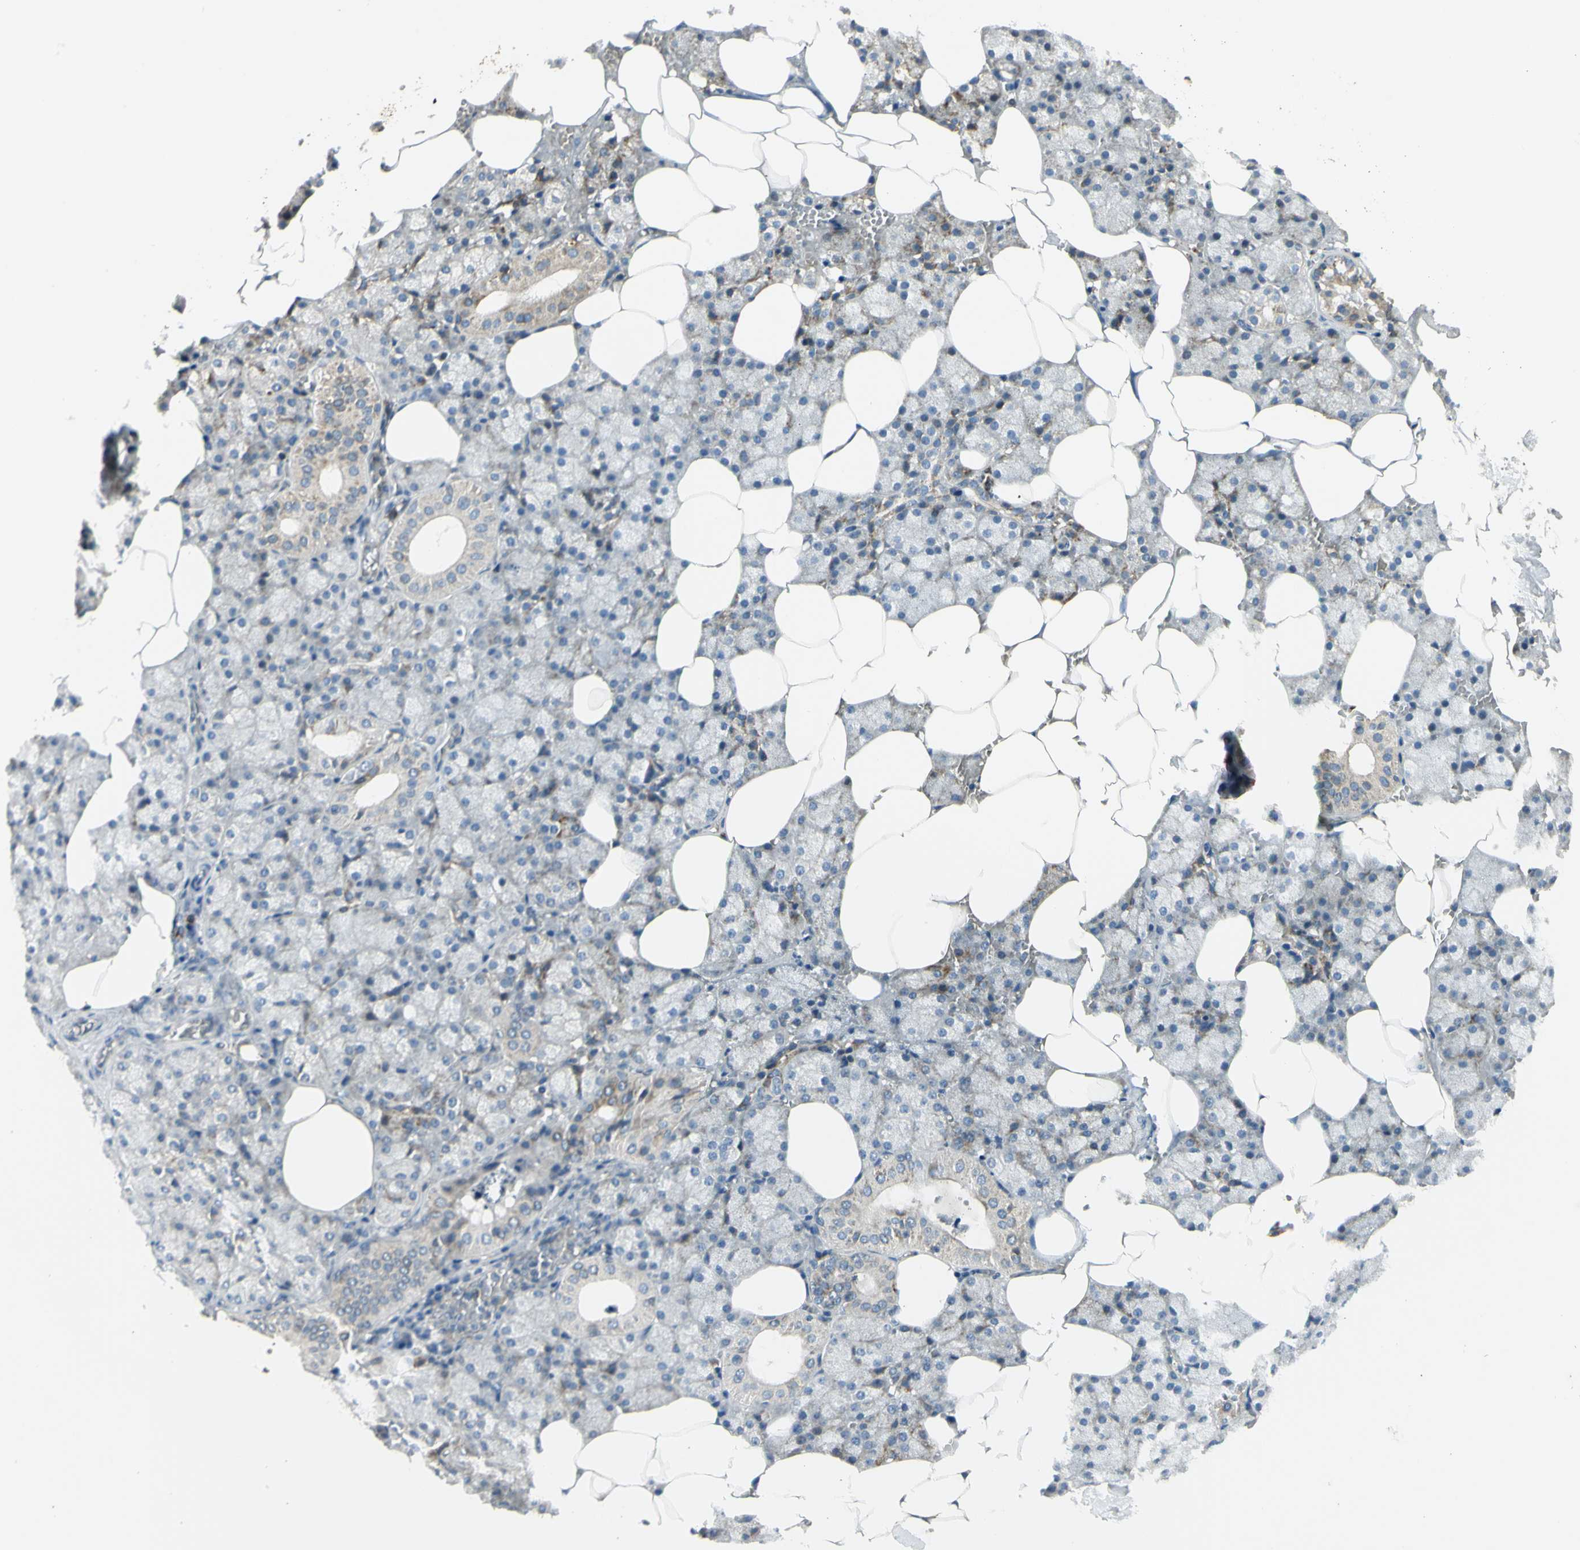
{"staining": {"intensity": "moderate", "quantity": "25%-75%", "location": "cytoplasmic/membranous"}, "tissue": "salivary gland", "cell_type": "Glandular cells", "image_type": "normal", "snomed": [{"axis": "morphology", "description": "Normal tissue, NOS"}, {"axis": "topography", "description": "Salivary gland"}], "caption": "Protein expression by immunohistochemistry demonstrates moderate cytoplasmic/membranous staining in approximately 25%-75% of glandular cells in benign salivary gland.", "gene": "NPHP3", "patient": {"sex": "male", "age": 62}}